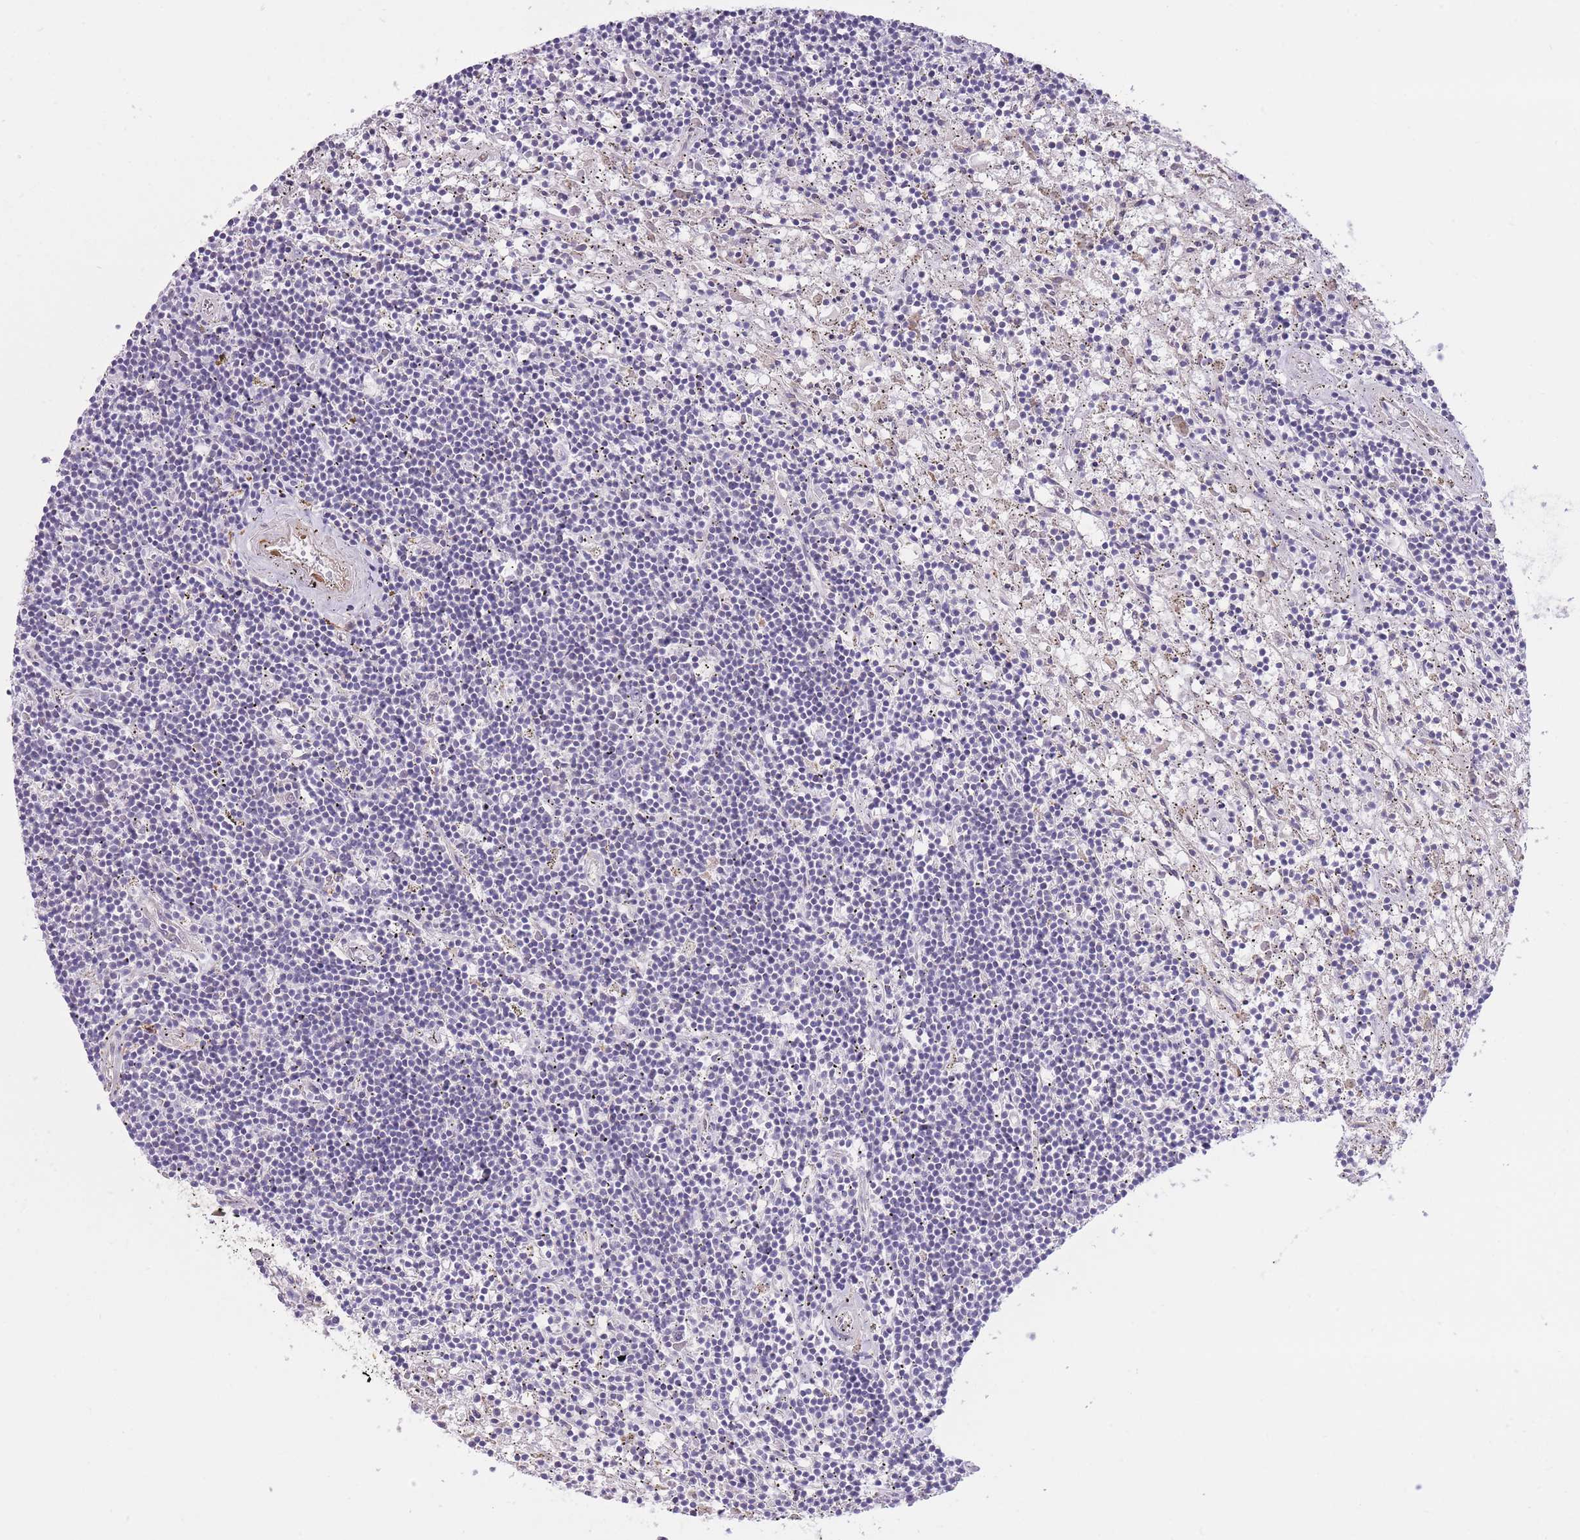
{"staining": {"intensity": "negative", "quantity": "none", "location": "none"}, "tissue": "lymphoma", "cell_type": "Tumor cells", "image_type": "cancer", "snomed": [{"axis": "morphology", "description": "Malignant lymphoma, non-Hodgkin's type, Low grade"}, {"axis": "topography", "description": "Spleen"}], "caption": "Histopathology image shows no protein expression in tumor cells of lymphoma tissue. (Stains: DAB immunohistochemistry with hematoxylin counter stain, Microscopy: brightfield microscopy at high magnification).", "gene": "REV1", "patient": {"sex": "male", "age": 76}}